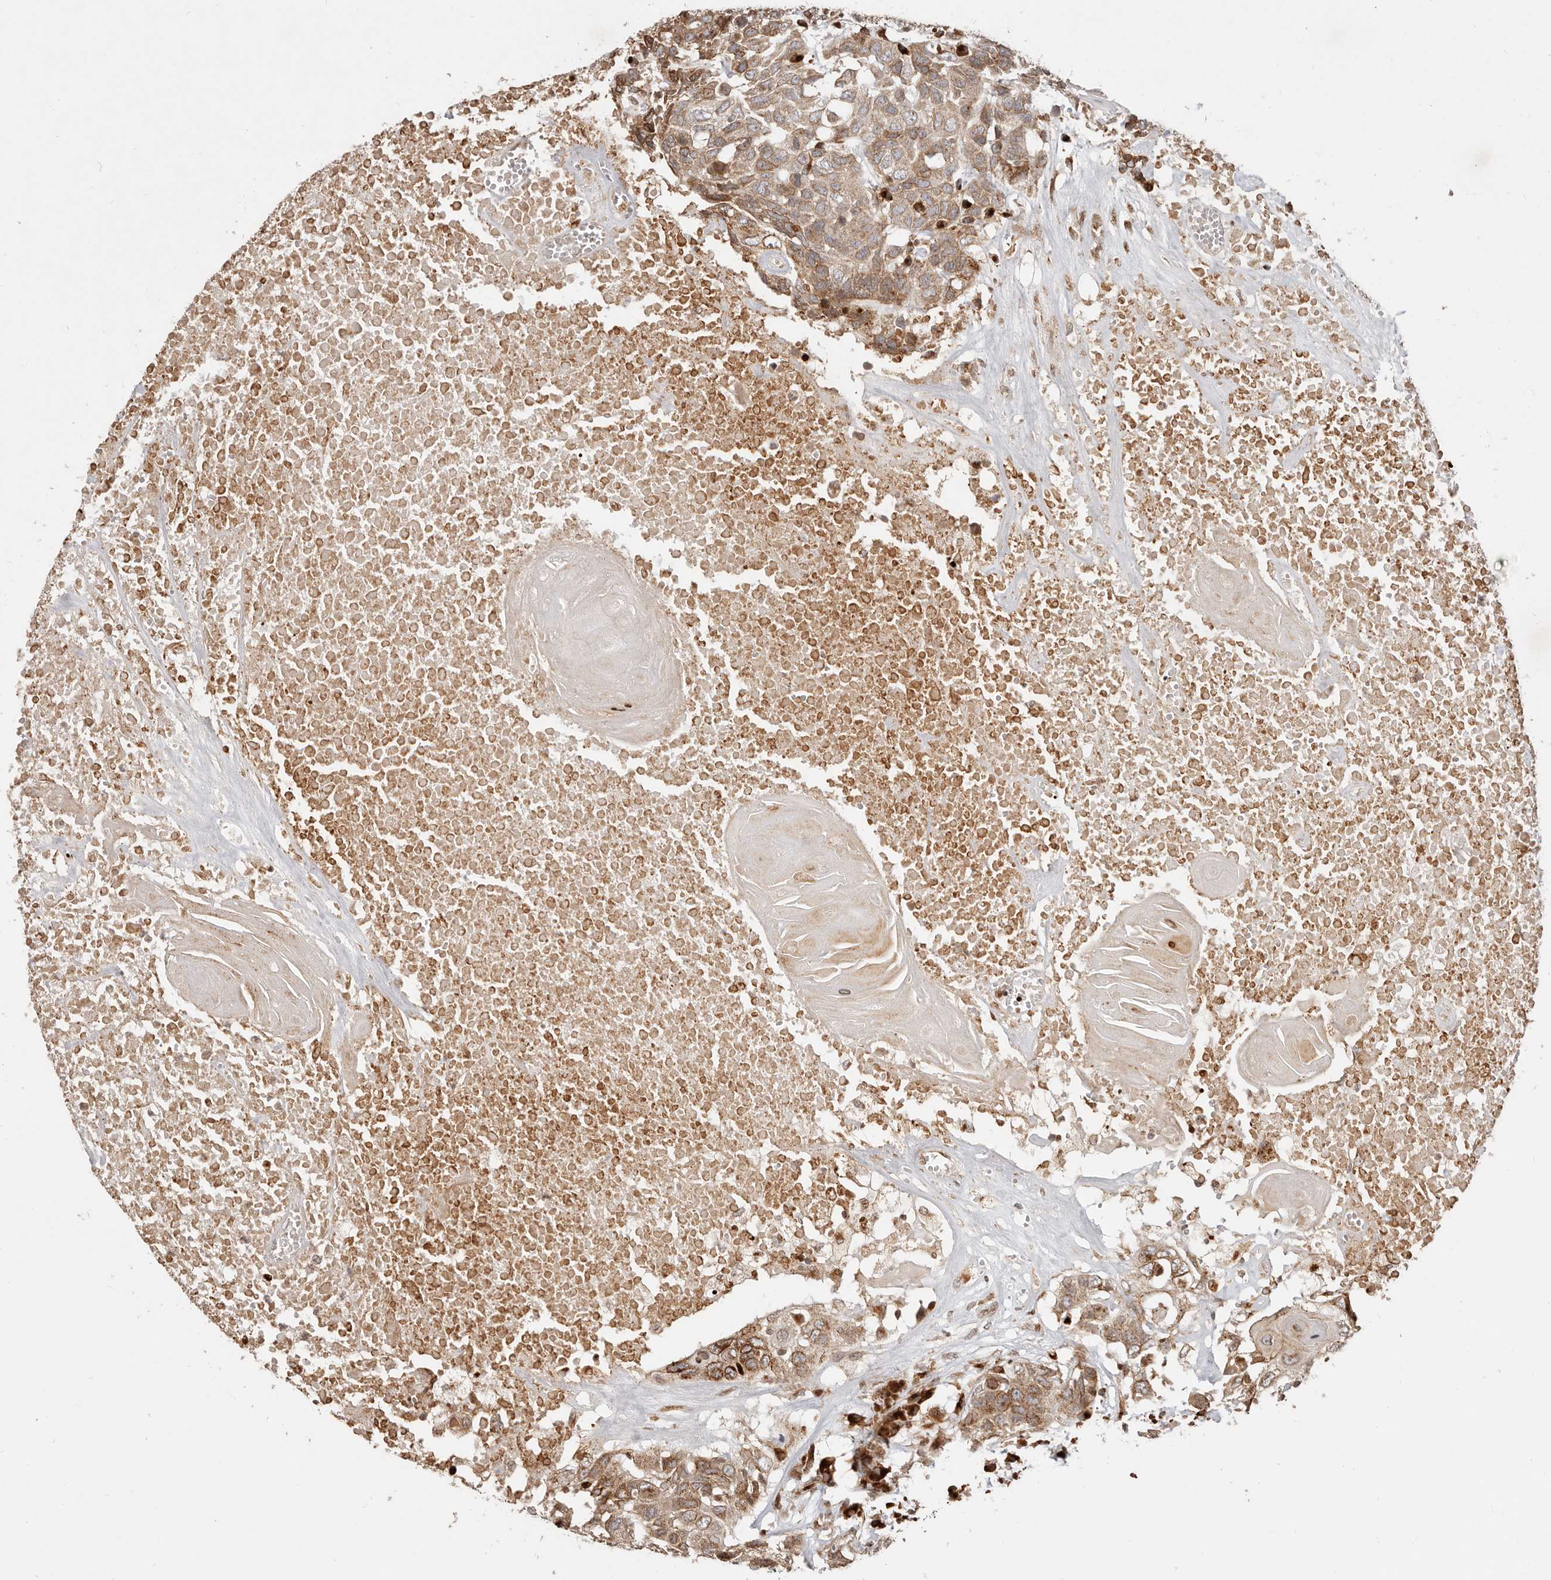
{"staining": {"intensity": "moderate", "quantity": ">75%", "location": "cytoplasmic/membranous"}, "tissue": "head and neck cancer", "cell_type": "Tumor cells", "image_type": "cancer", "snomed": [{"axis": "morphology", "description": "Squamous cell carcinoma, NOS"}, {"axis": "topography", "description": "Head-Neck"}], "caption": "Head and neck cancer stained with a protein marker shows moderate staining in tumor cells.", "gene": "TRIM4", "patient": {"sex": "male", "age": 66}}